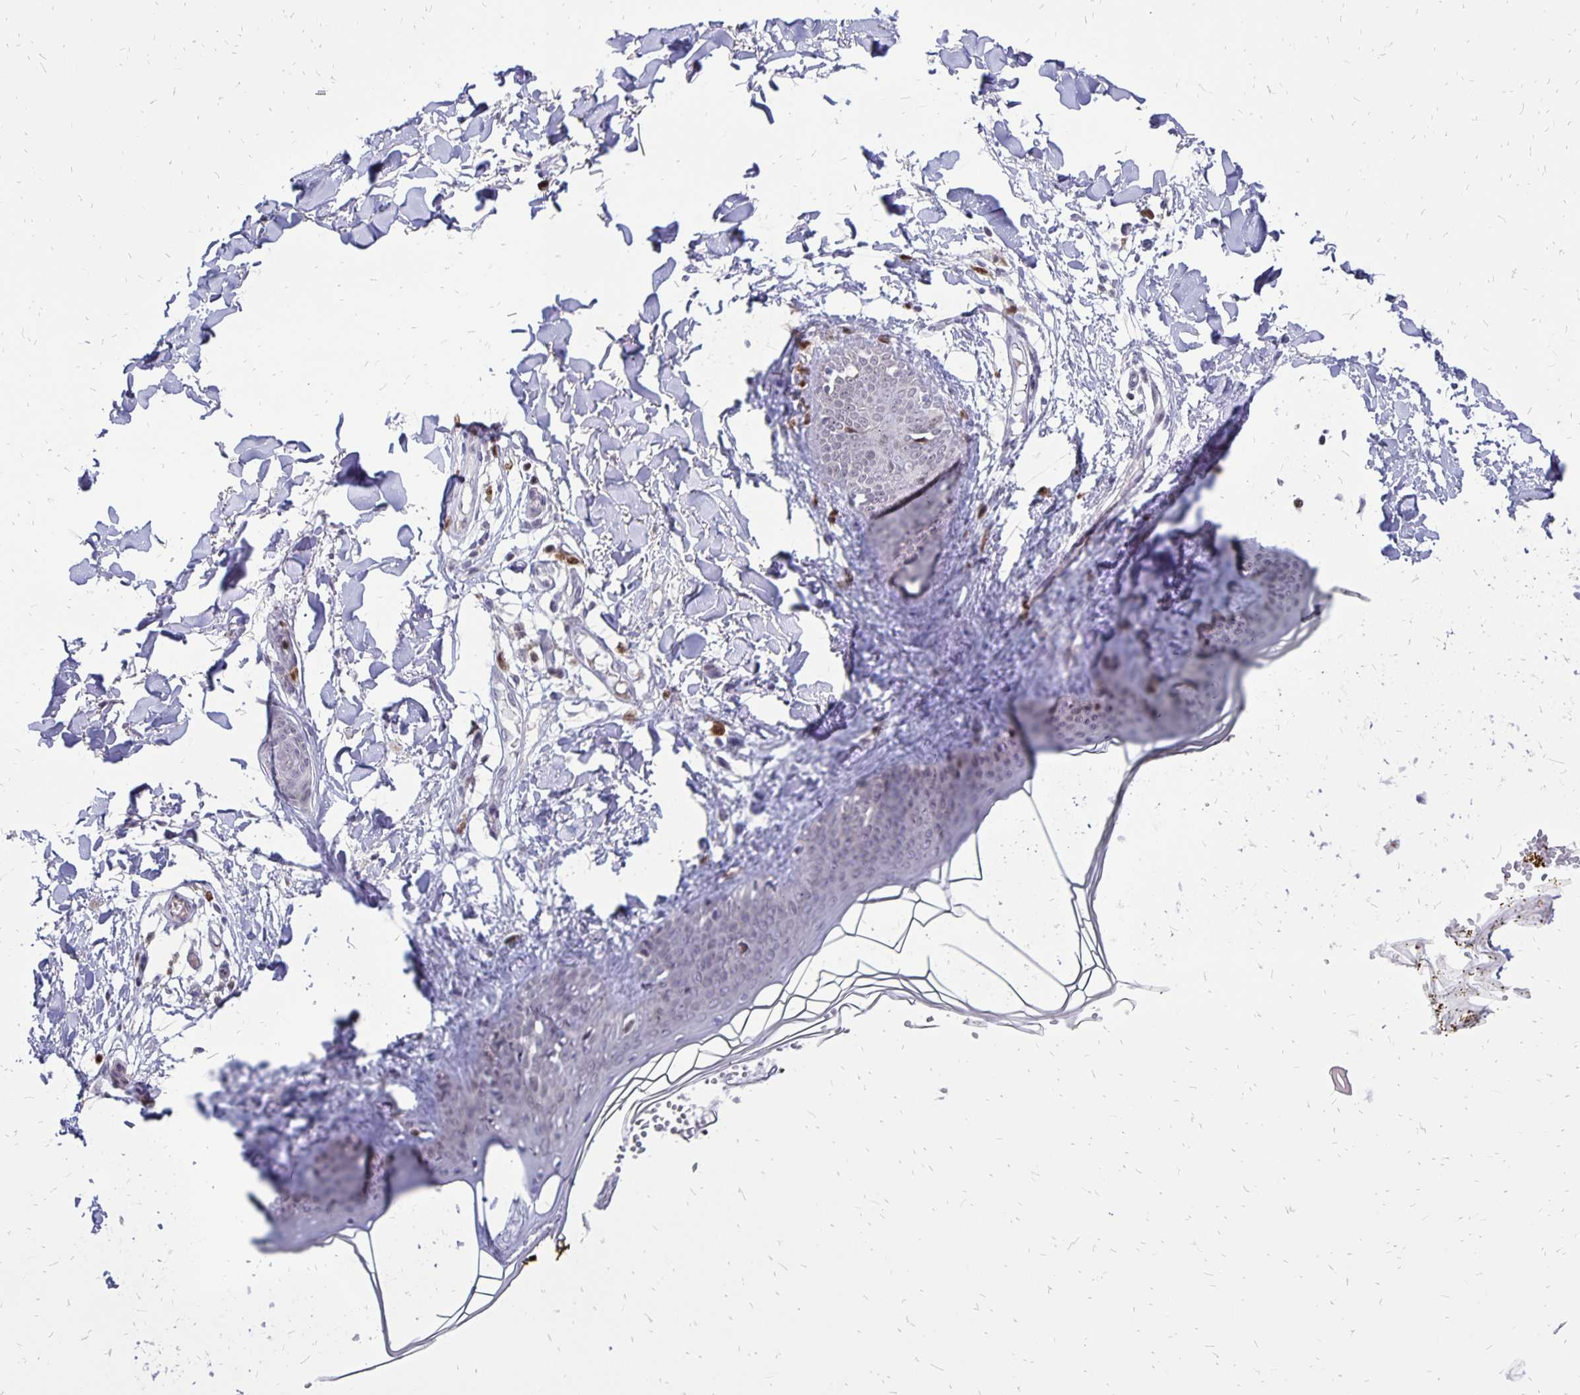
{"staining": {"intensity": "negative", "quantity": "none", "location": "none"}, "tissue": "skin", "cell_type": "Fibroblasts", "image_type": "normal", "snomed": [{"axis": "morphology", "description": "Normal tissue, NOS"}, {"axis": "topography", "description": "Skin"}], "caption": "Fibroblasts are negative for protein expression in unremarkable human skin. (DAB immunohistochemistry, high magnification).", "gene": "DCK", "patient": {"sex": "female", "age": 34}}